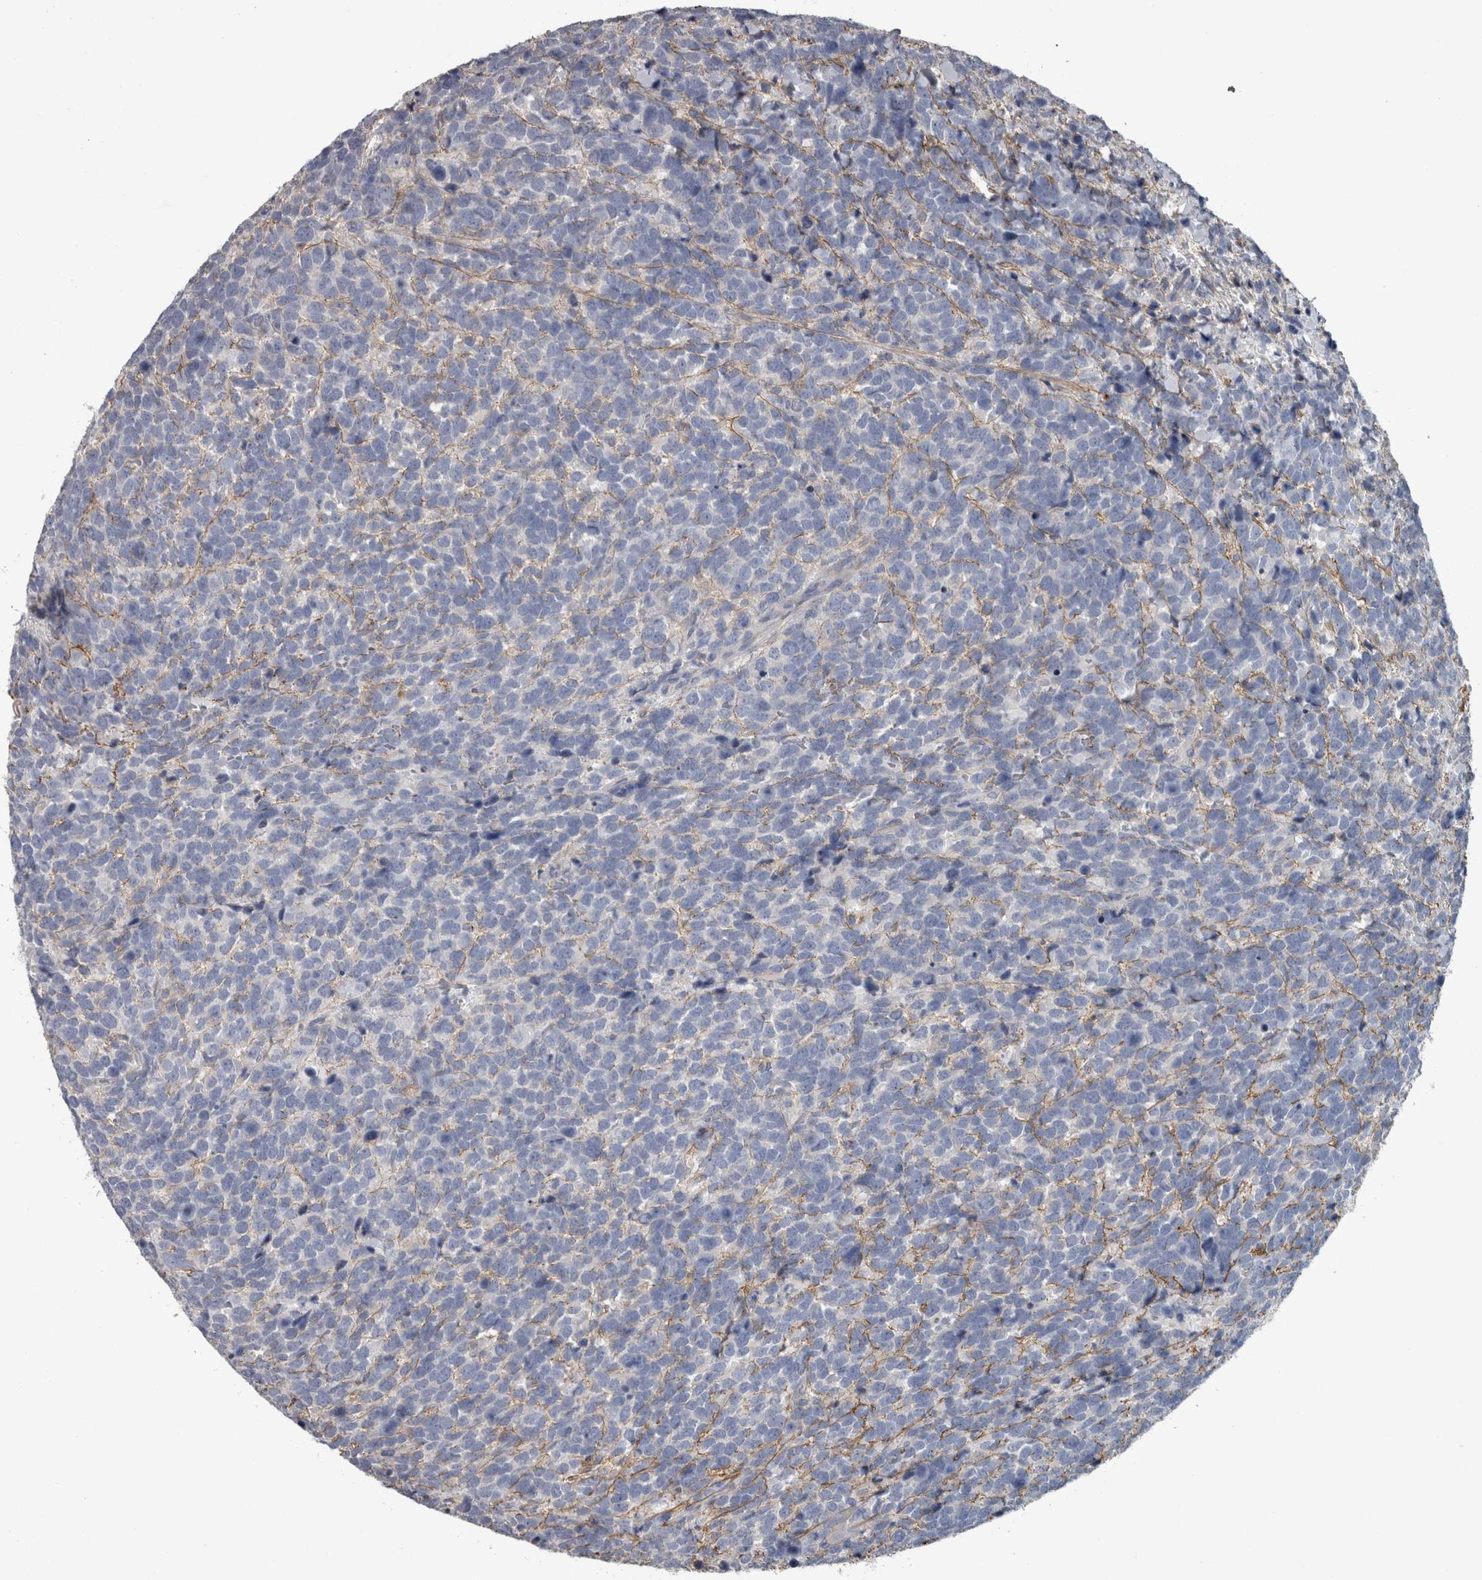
{"staining": {"intensity": "negative", "quantity": "none", "location": "none"}, "tissue": "urothelial cancer", "cell_type": "Tumor cells", "image_type": "cancer", "snomed": [{"axis": "morphology", "description": "Urothelial carcinoma, High grade"}, {"axis": "topography", "description": "Urinary bladder"}], "caption": "The photomicrograph displays no significant staining in tumor cells of urothelial cancer.", "gene": "EFEMP2", "patient": {"sex": "female", "age": 82}}